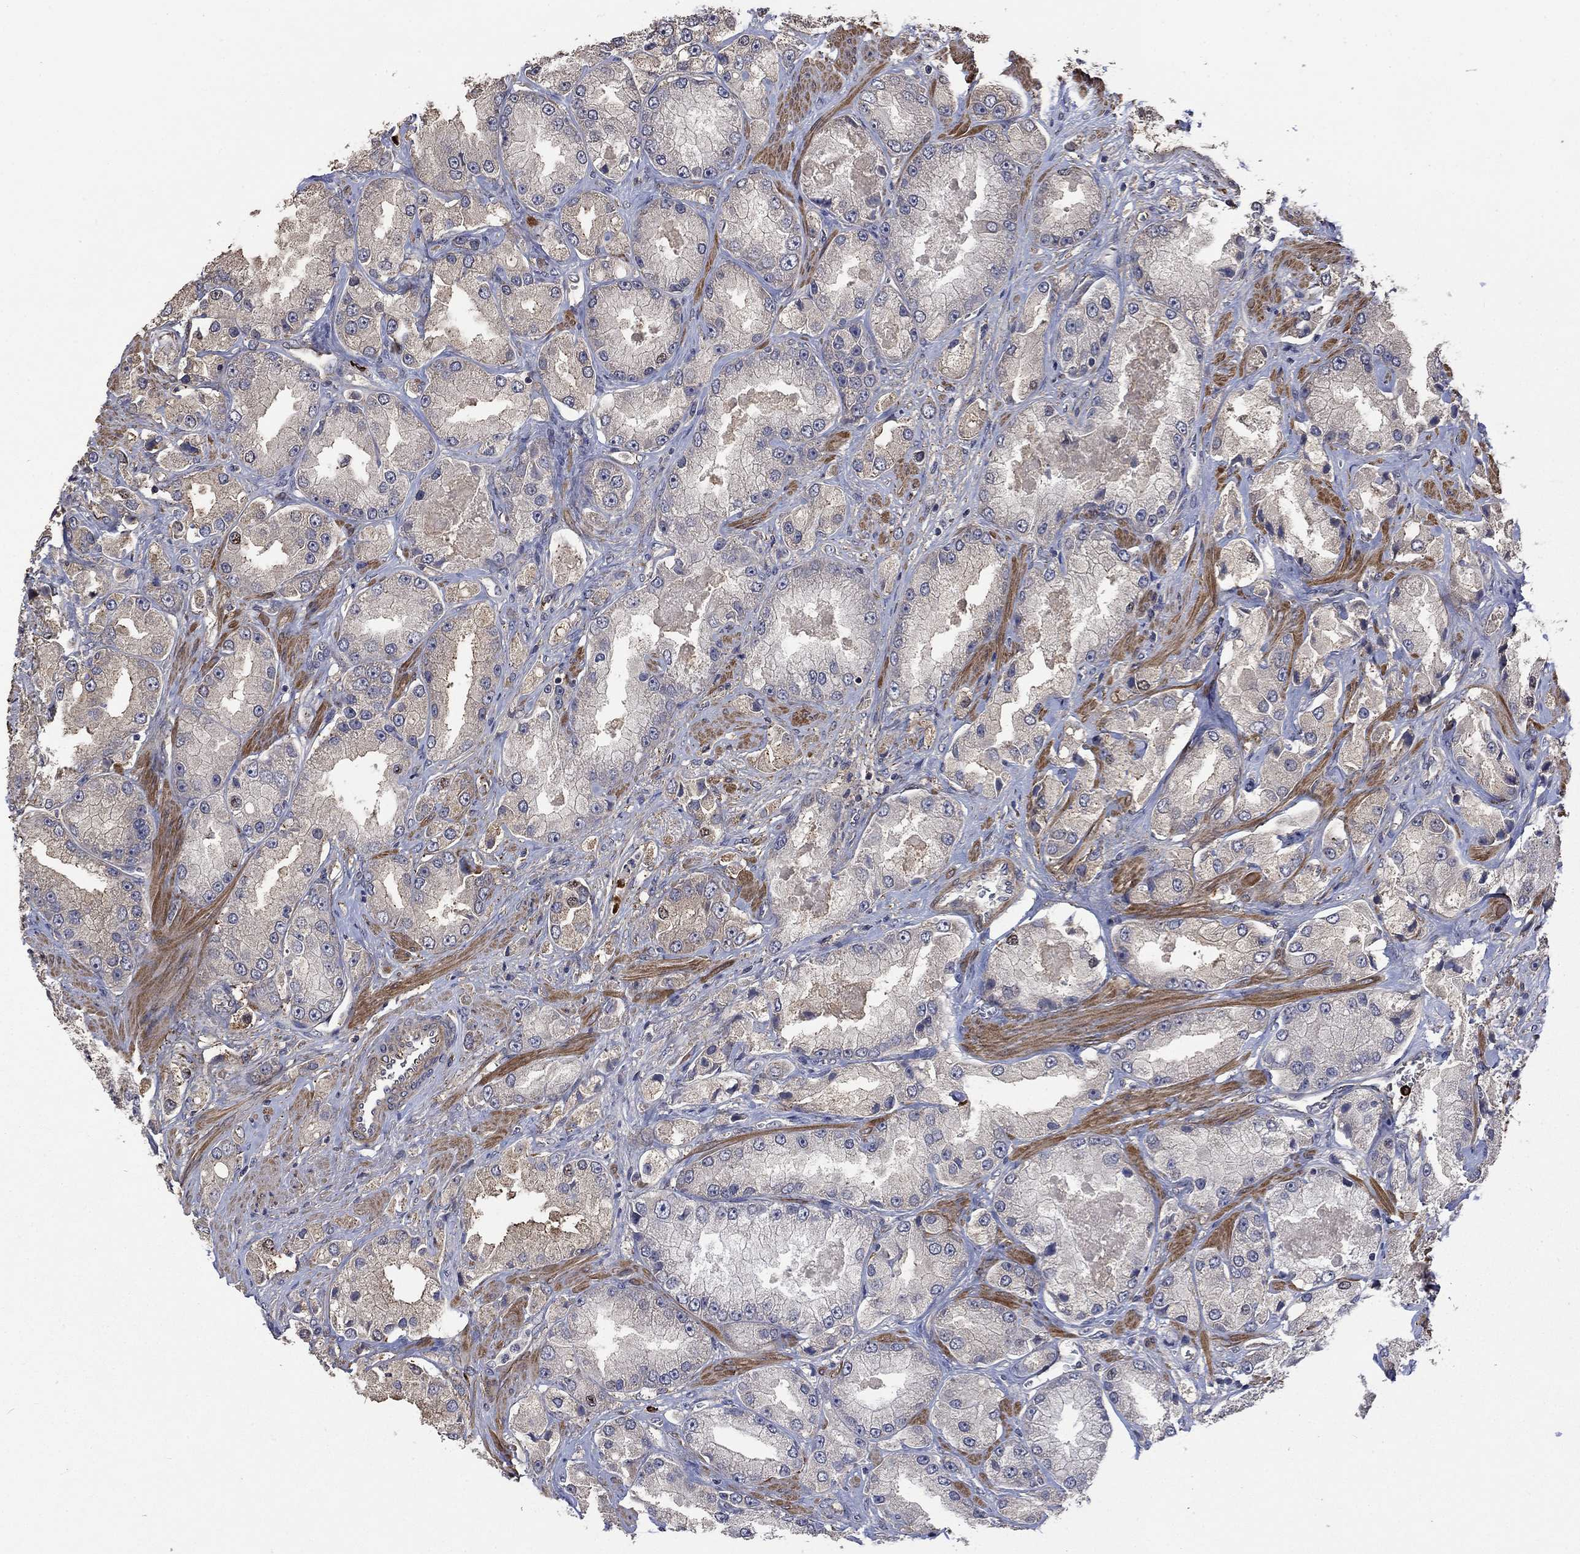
{"staining": {"intensity": "negative", "quantity": "none", "location": "none"}, "tissue": "prostate cancer", "cell_type": "Tumor cells", "image_type": "cancer", "snomed": [{"axis": "morphology", "description": "Adenocarcinoma, NOS"}, {"axis": "topography", "description": "Prostate and seminal vesicle, NOS"}, {"axis": "topography", "description": "Prostate"}], "caption": "Prostate cancer stained for a protein using IHC shows no positivity tumor cells.", "gene": "VCAN", "patient": {"sex": "male", "age": 64}}